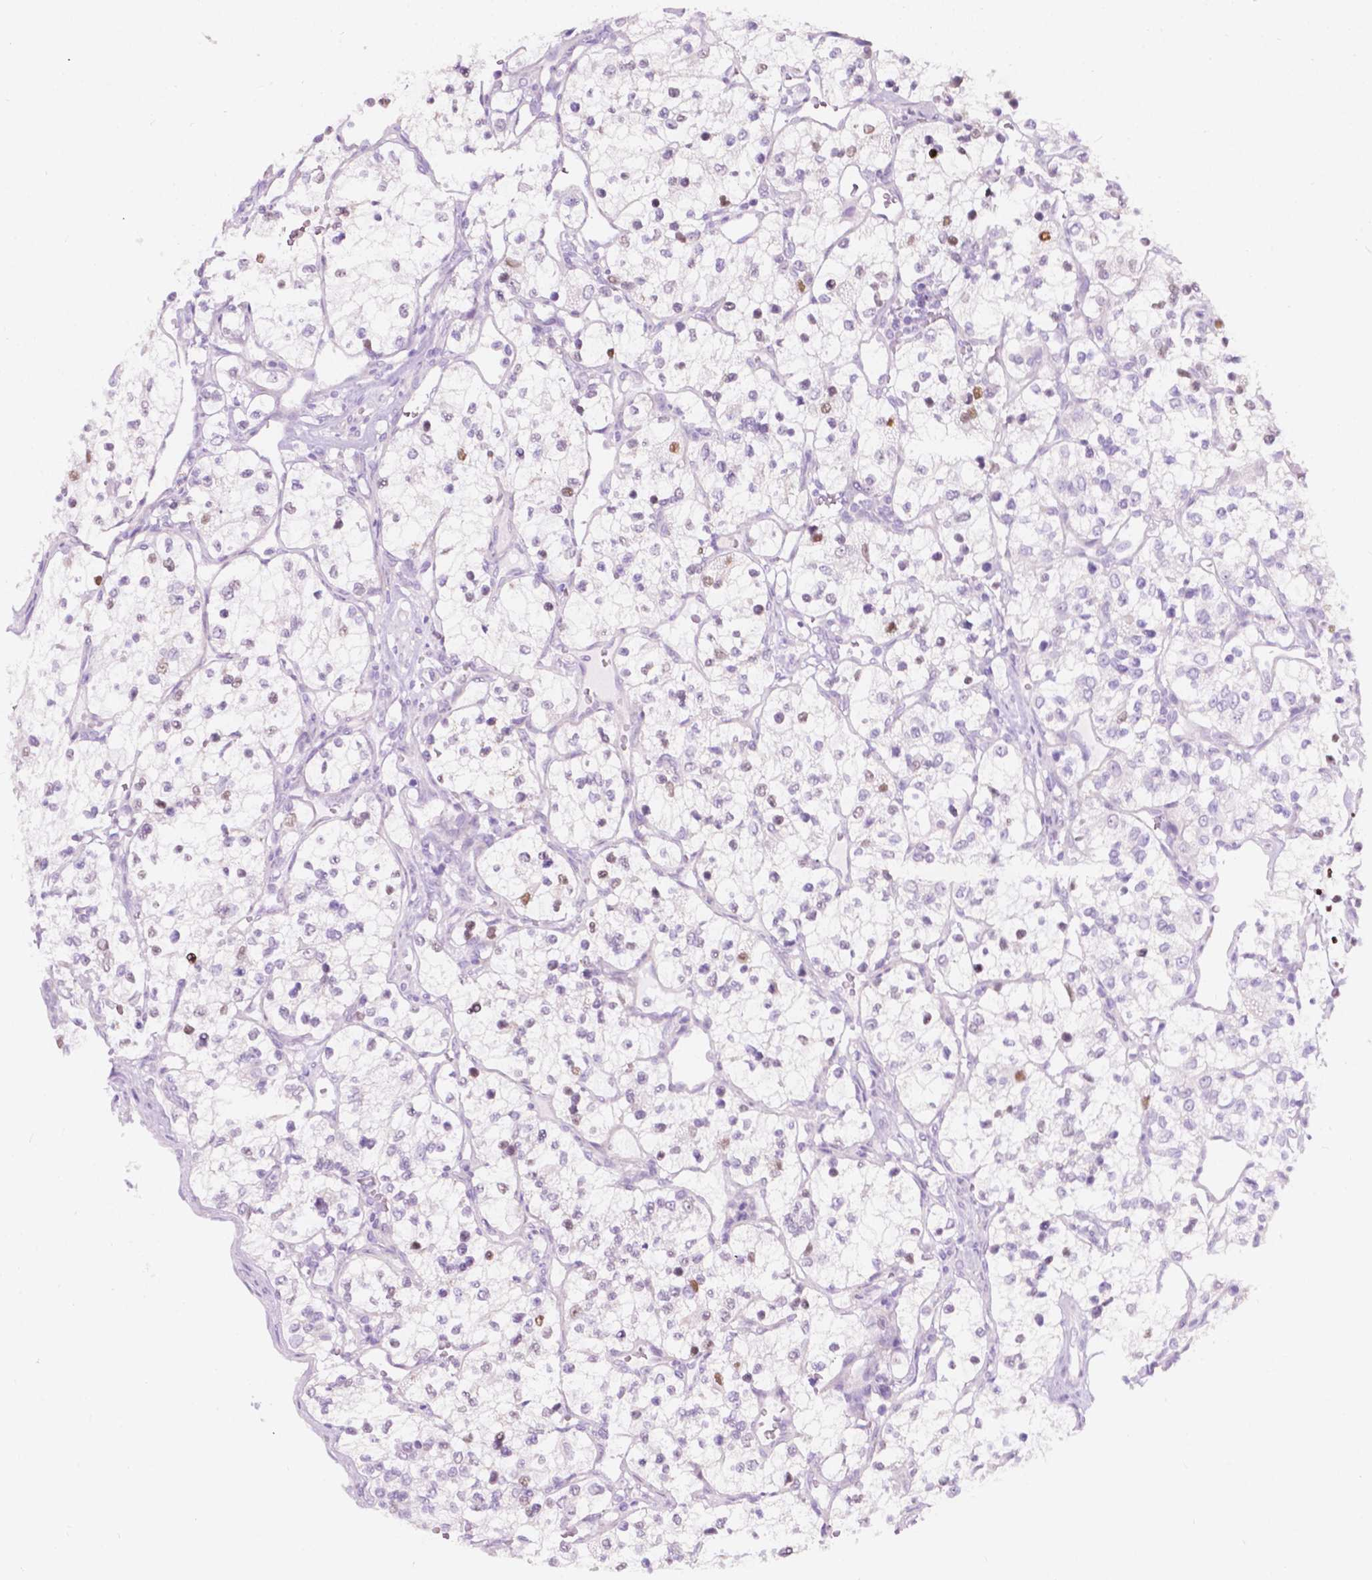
{"staining": {"intensity": "moderate", "quantity": "25%-75%", "location": "nuclear"}, "tissue": "renal cancer", "cell_type": "Tumor cells", "image_type": "cancer", "snomed": [{"axis": "morphology", "description": "Adenocarcinoma, NOS"}, {"axis": "topography", "description": "Kidney"}], "caption": "Immunohistochemical staining of human renal cancer (adenocarcinoma) reveals moderate nuclear protein staining in about 25%-75% of tumor cells.", "gene": "NOS1AP", "patient": {"sex": "female", "age": 69}}